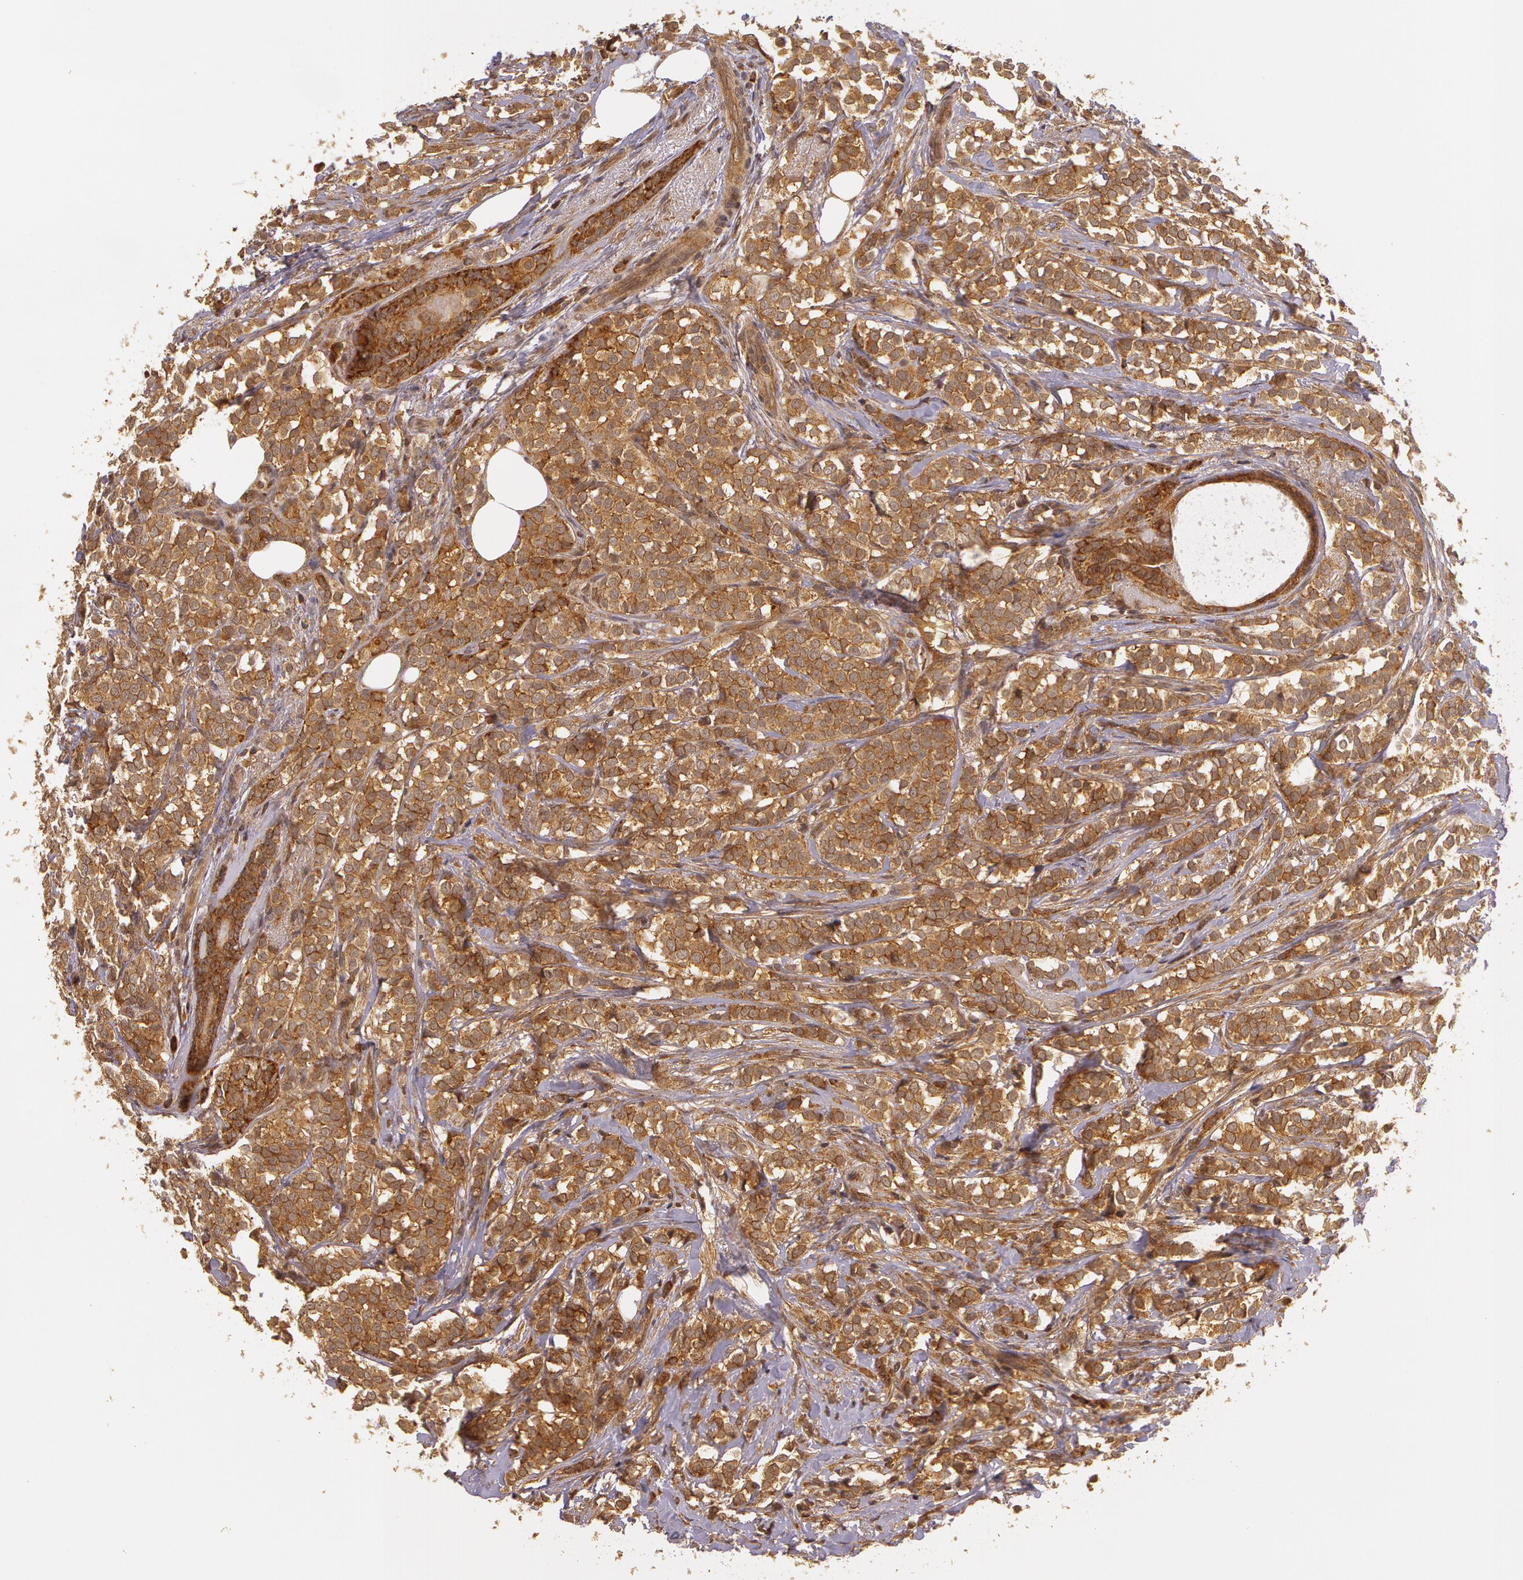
{"staining": {"intensity": "moderate", "quantity": ">75%", "location": "cytoplasmic/membranous"}, "tissue": "breast cancer", "cell_type": "Tumor cells", "image_type": "cancer", "snomed": [{"axis": "morphology", "description": "Lobular carcinoma"}, {"axis": "topography", "description": "Breast"}], "caption": "Breast cancer (lobular carcinoma) stained with DAB (3,3'-diaminobenzidine) immunohistochemistry reveals medium levels of moderate cytoplasmic/membranous positivity in approximately >75% of tumor cells.", "gene": "ASCC2", "patient": {"sex": "female", "age": 56}}